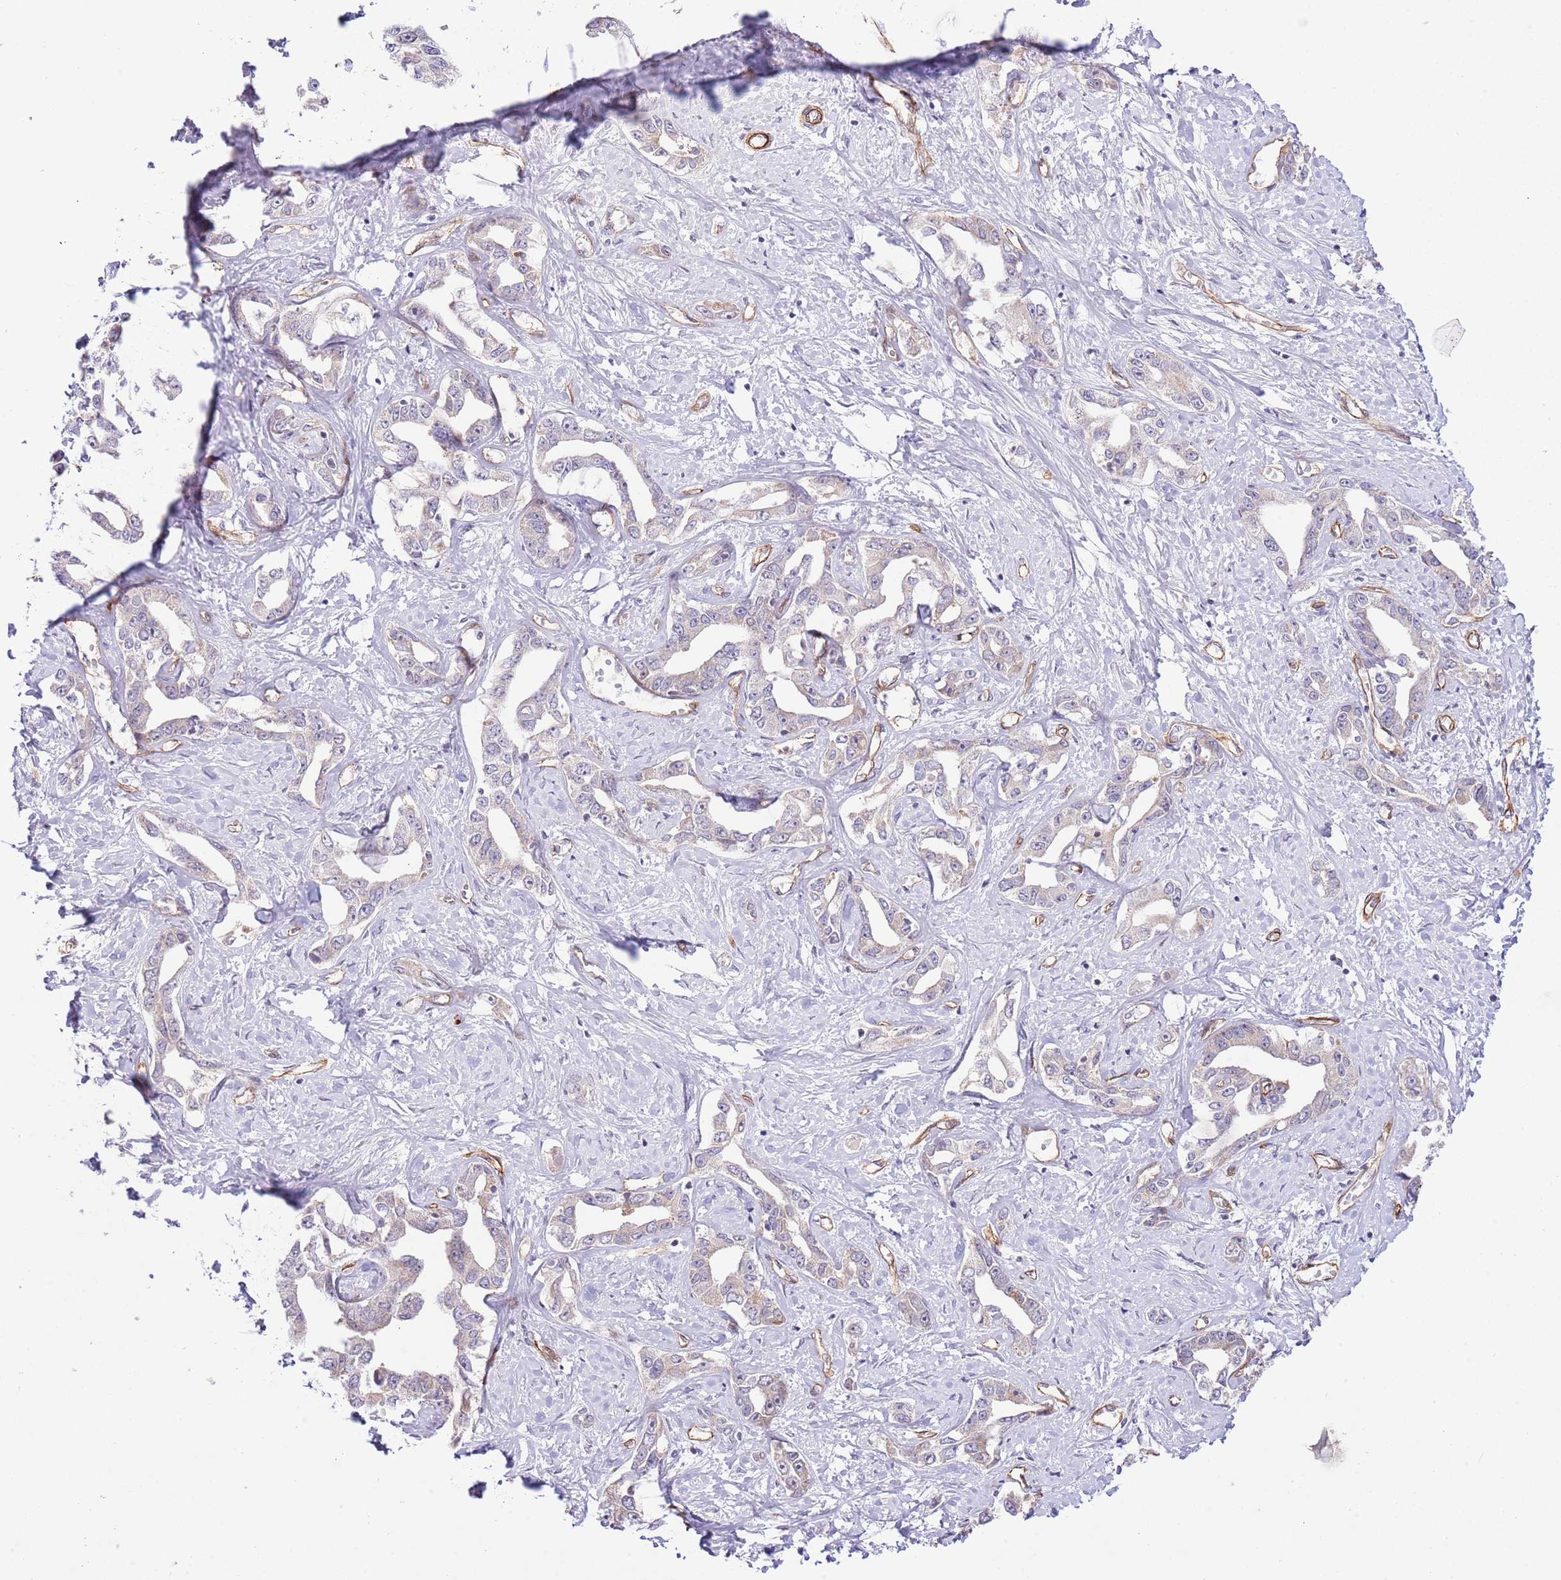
{"staining": {"intensity": "negative", "quantity": "none", "location": "none"}, "tissue": "liver cancer", "cell_type": "Tumor cells", "image_type": "cancer", "snomed": [{"axis": "morphology", "description": "Cholangiocarcinoma"}, {"axis": "topography", "description": "Liver"}], "caption": "High power microscopy photomicrograph of an immunohistochemistry (IHC) histopathology image of liver cholangiocarcinoma, revealing no significant expression in tumor cells. Nuclei are stained in blue.", "gene": "NEK3", "patient": {"sex": "male", "age": 59}}